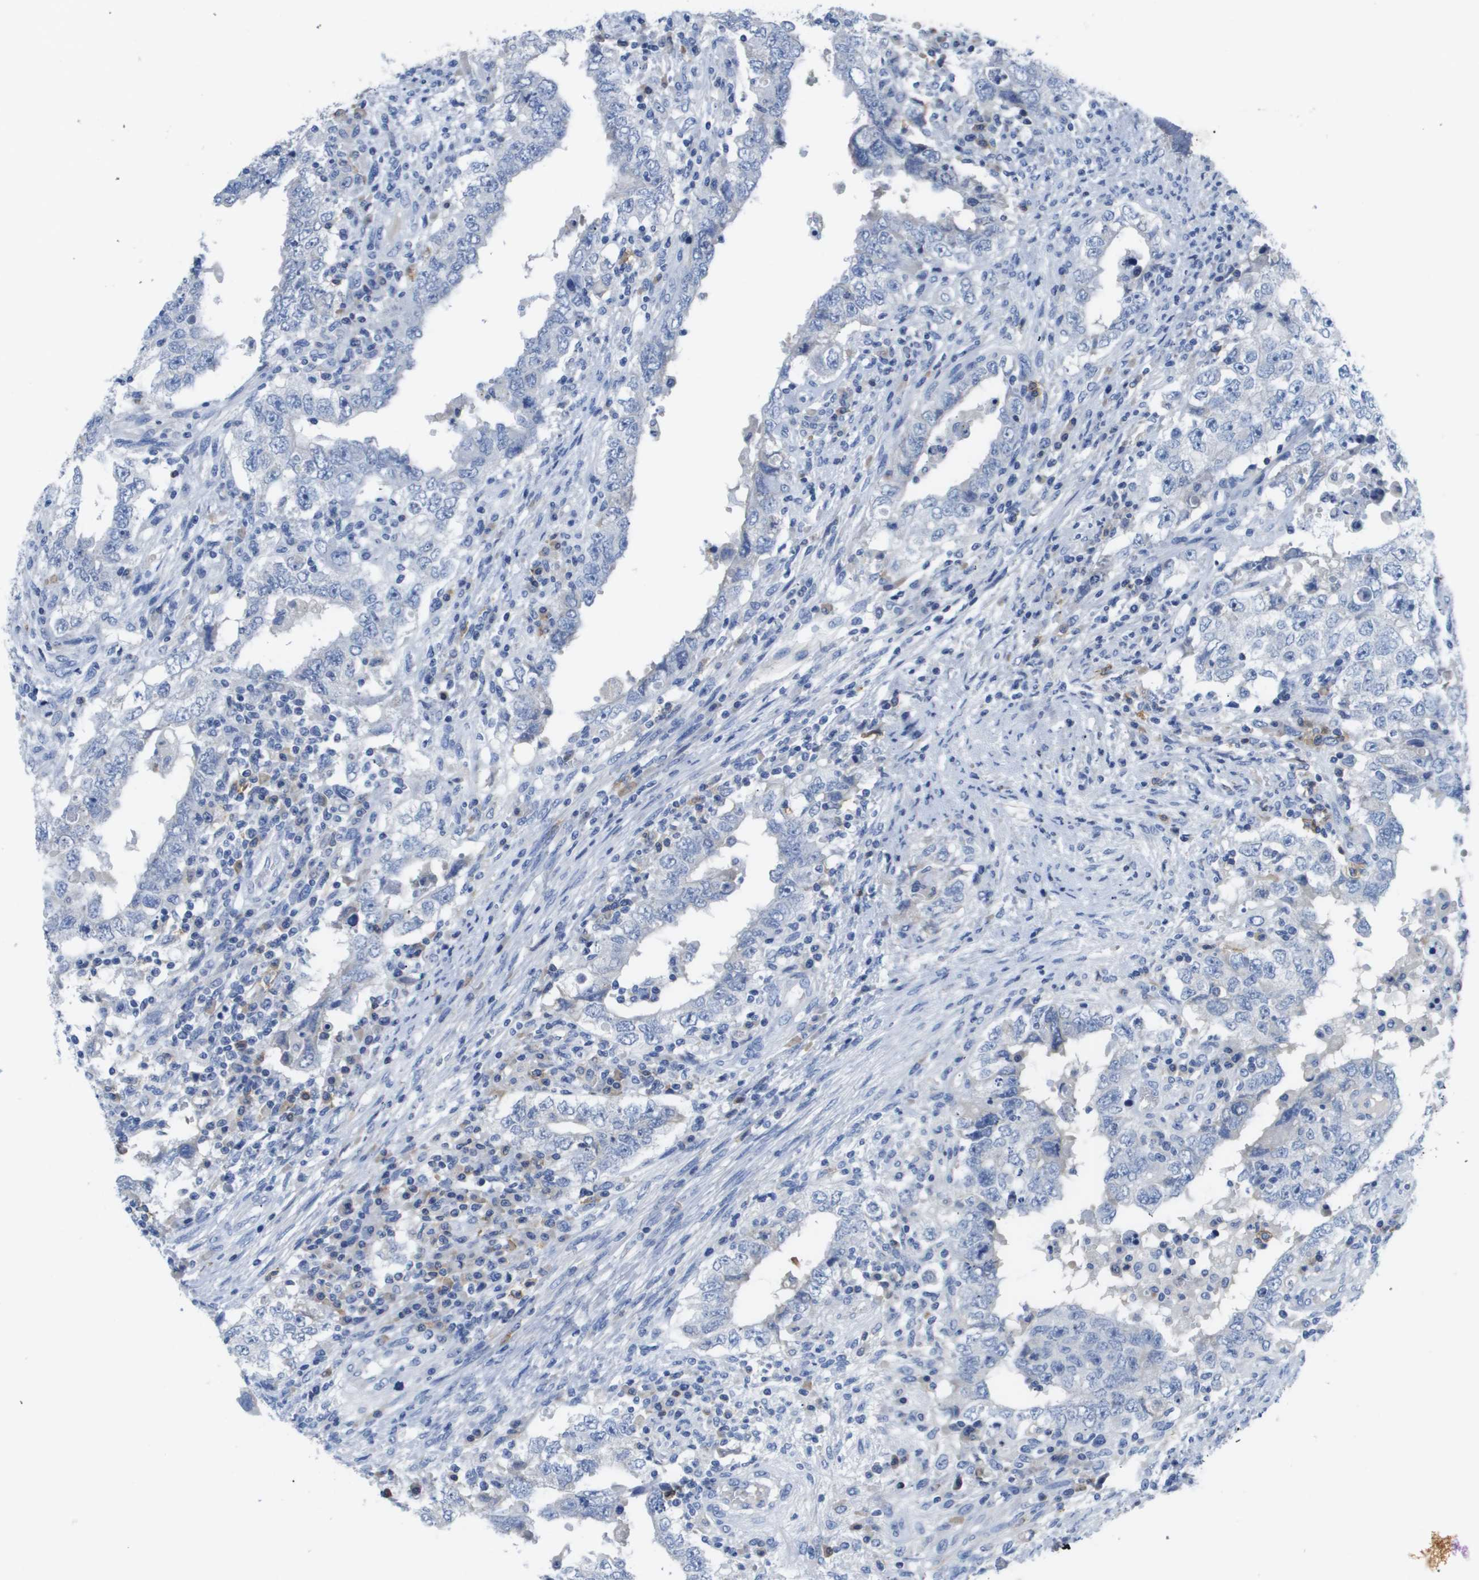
{"staining": {"intensity": "negative", "quantity": "none", "location": "none"}, "tissue": "testis cancer", "cell_type": "Tumor cells", "image_type": "cancer", "snomed": [{"axis": "morphology", "description": "Carcinoma, Embryonal, NOS"}, {"axis": "topography", "description": "Testis"}], "caption": "The histopathology image demonstrates no significant staining in tumor cells of testis cancer. (DAB immunohistochemistry with hematoxylin counter stain).", "gene": "MS4A1", "patient": {"sex": "male", "age": 26}}